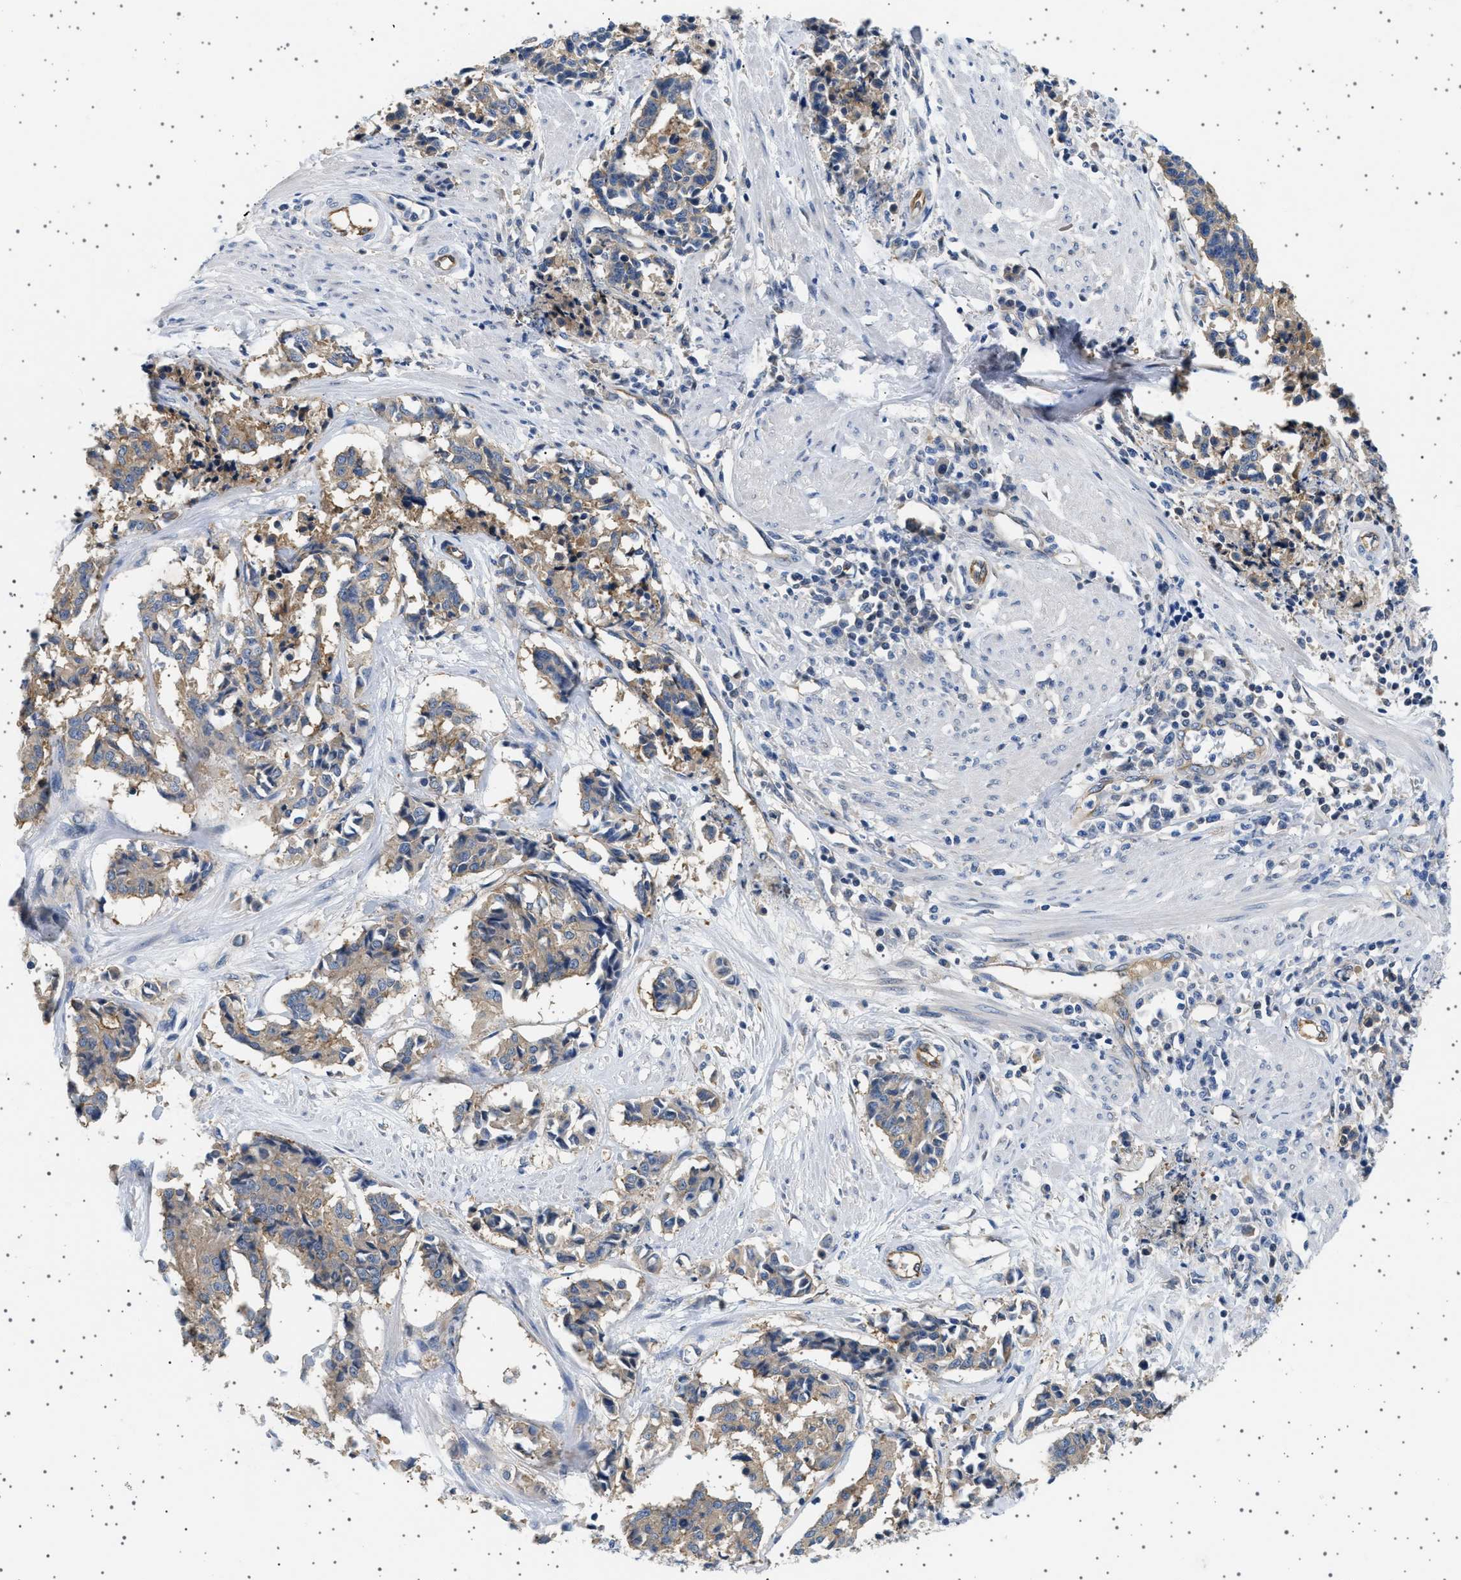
{"staining": {"intensity": "moderate", "quantity": ">75%", "location": "cytoplasmic/membranous"}, "tissue": "cervical cancer", "cell_type": "Tumor cells", "image_type": "cancer", "snomed": [{"axis": "morphology", "description": "Squamous cell carcinoma, NOS"}, {"axis": "topography", "description": "Cervix"}], "caption": "A brown stain shows moderate cytoplasmic/membranous staining of a protein in cervical cancer (squamous cell carcinoma) tumor cells.", "gene": "PLPP6", "patient": {"sex": "female", "age": 35}}